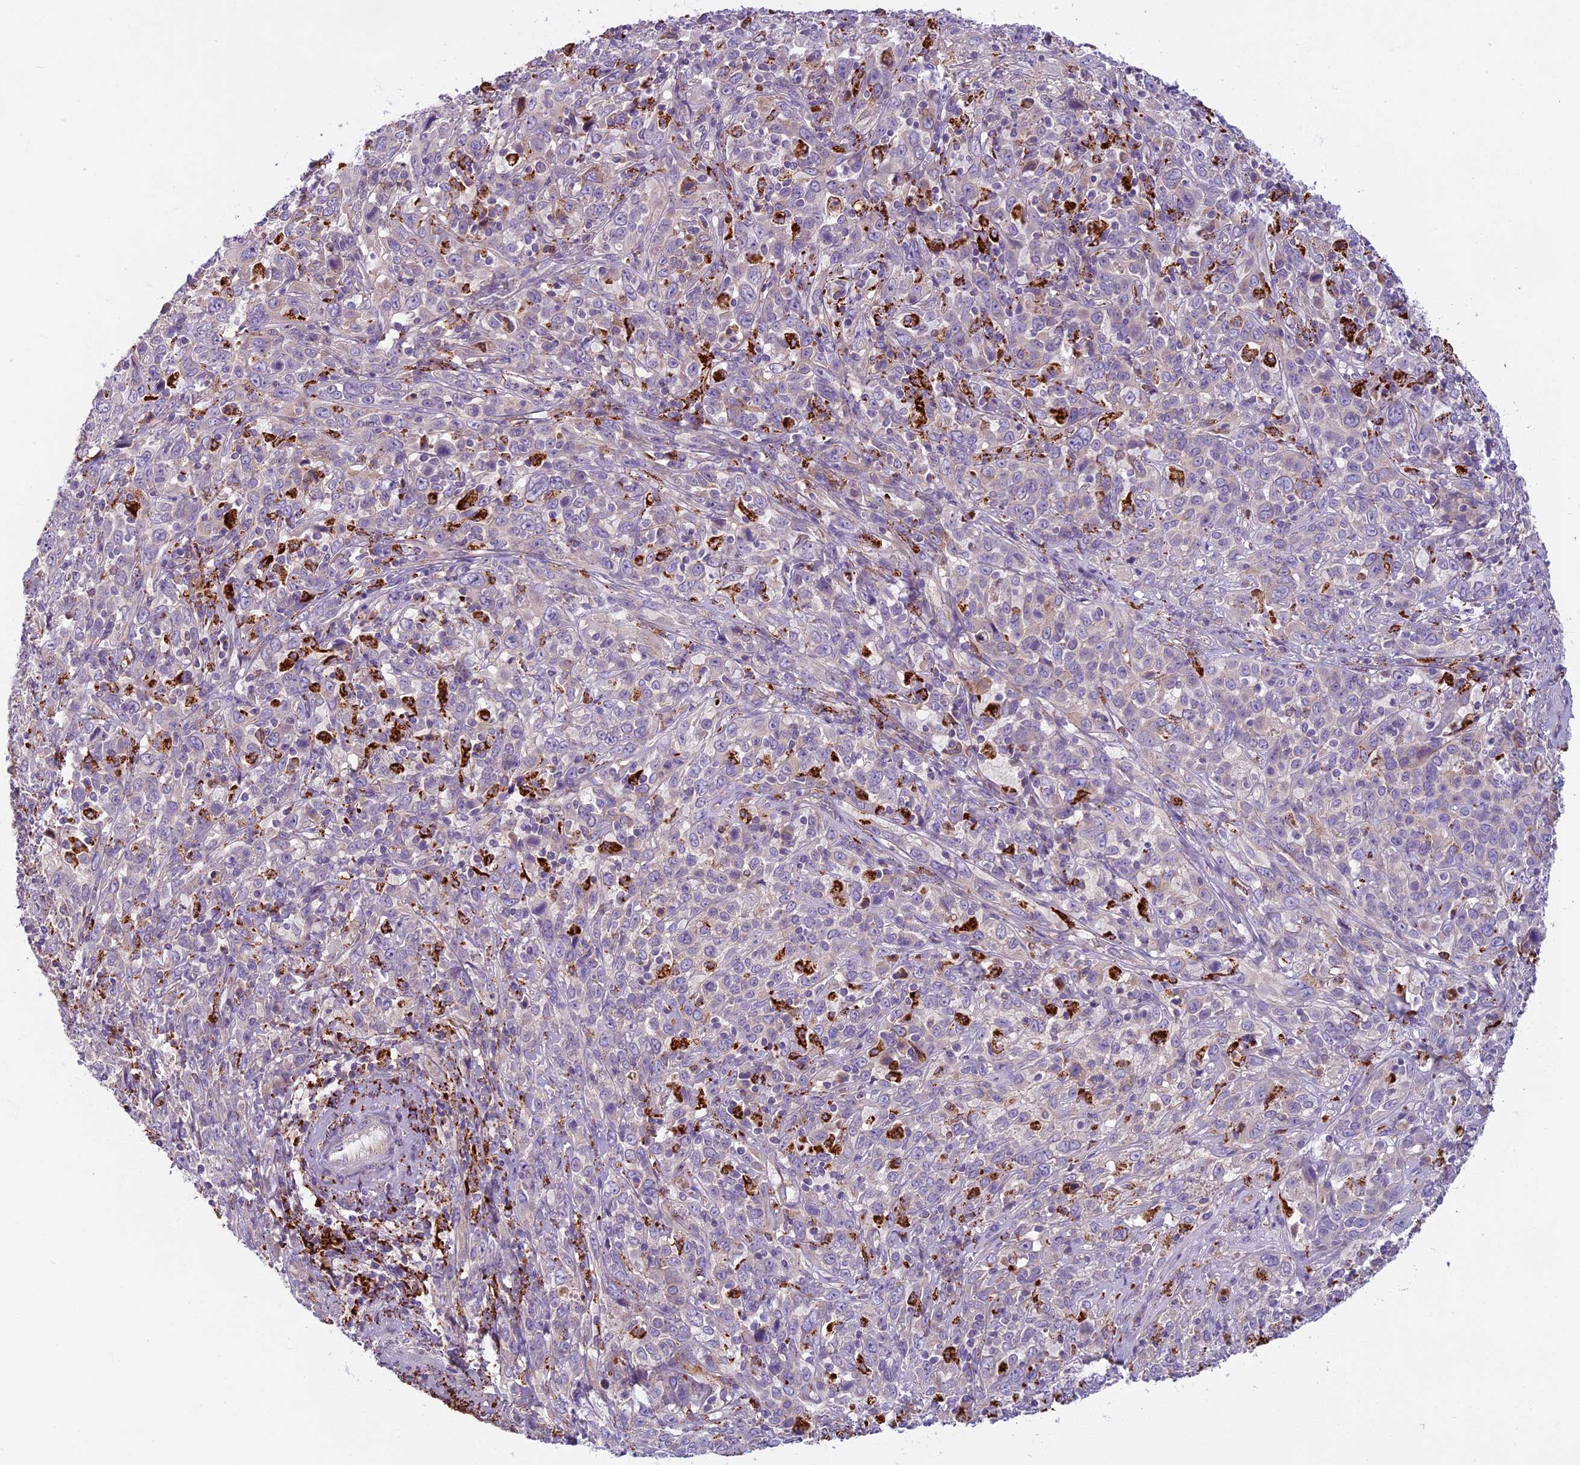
{"staining": {"intensity": "negative", "quantity": "none", "location": "none"}, "tissue": "cervical cancer", "cell_type": "Tumor cells", "image_type": "cancer", "snomed": [{"axis": "morphology", "description": "Squamous cell carcinoma, NOS"}, {"axis": "topography", "description": "Cervix"}], "caption": "DAB (3,3'-diaminobenzidine) immunohistochemical staining of cervical cancer (squamous cell carcinoma) reveals no significant expression in tumor cells.", "gene": "SEMA7A", "patient": {"sex": "female", "age": 46}}